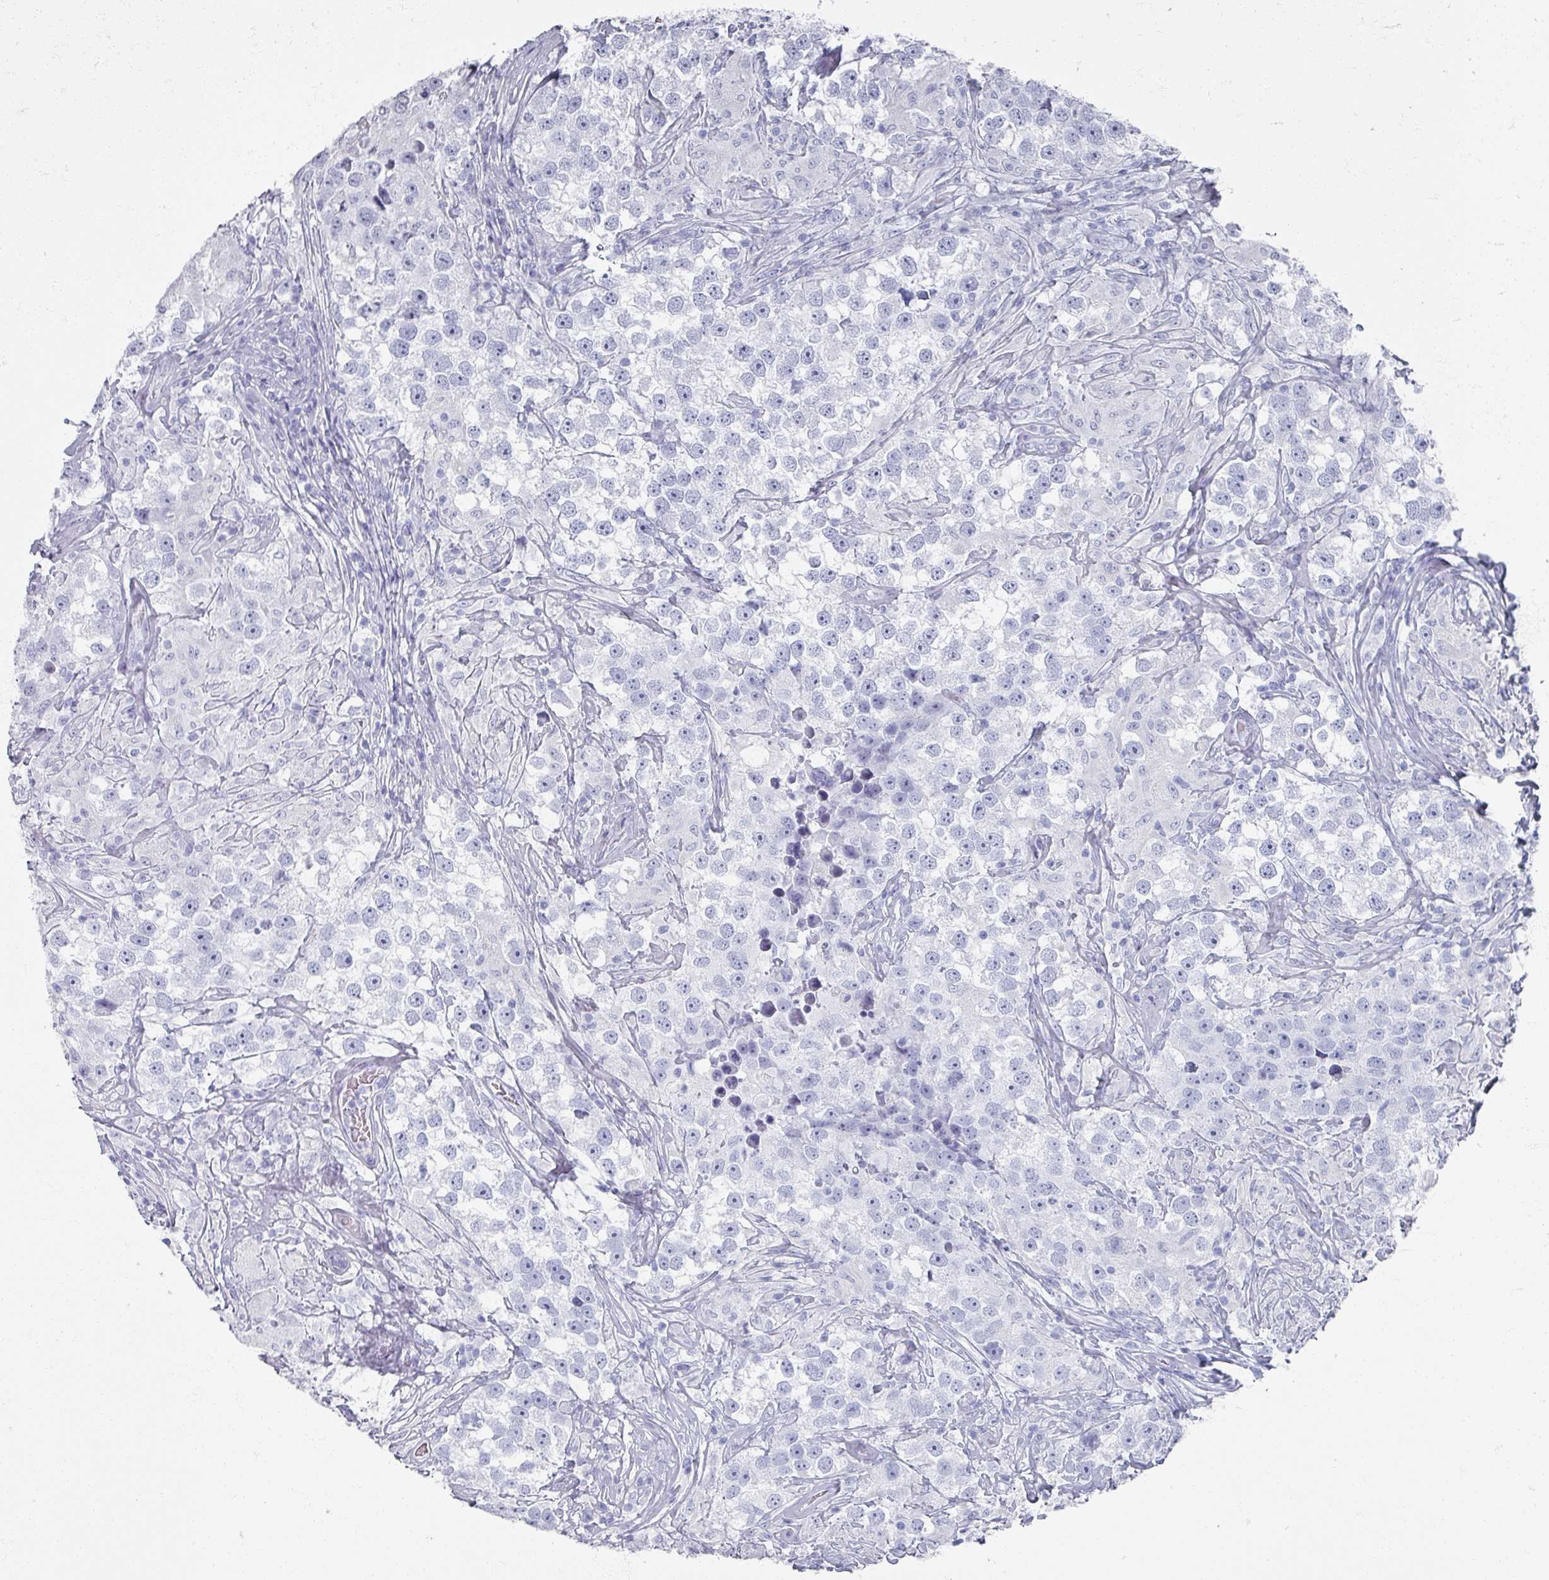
{"staining": {"intensity": "negative", "quantity": "none", "location": "none"}, "tissue": "testis cancer", "cell_type": "Tumor cells", "image_type": "cancer", "snomed": [{"axis": "morphology", "description": "Seminoma, NOS"}, {"axis": "topography", "description": "Testis"}], "caption": "High power microscopy histopathology image of an IHC histopathology image of testis cancer, revealing no significant staining in tumor cells. (DAB (3,3'-diaminobenzidine) immunohistochemistry with hematoxylin counter stain).", "gene": "OMG", "patient": {"sex": "male", "age": 46}}